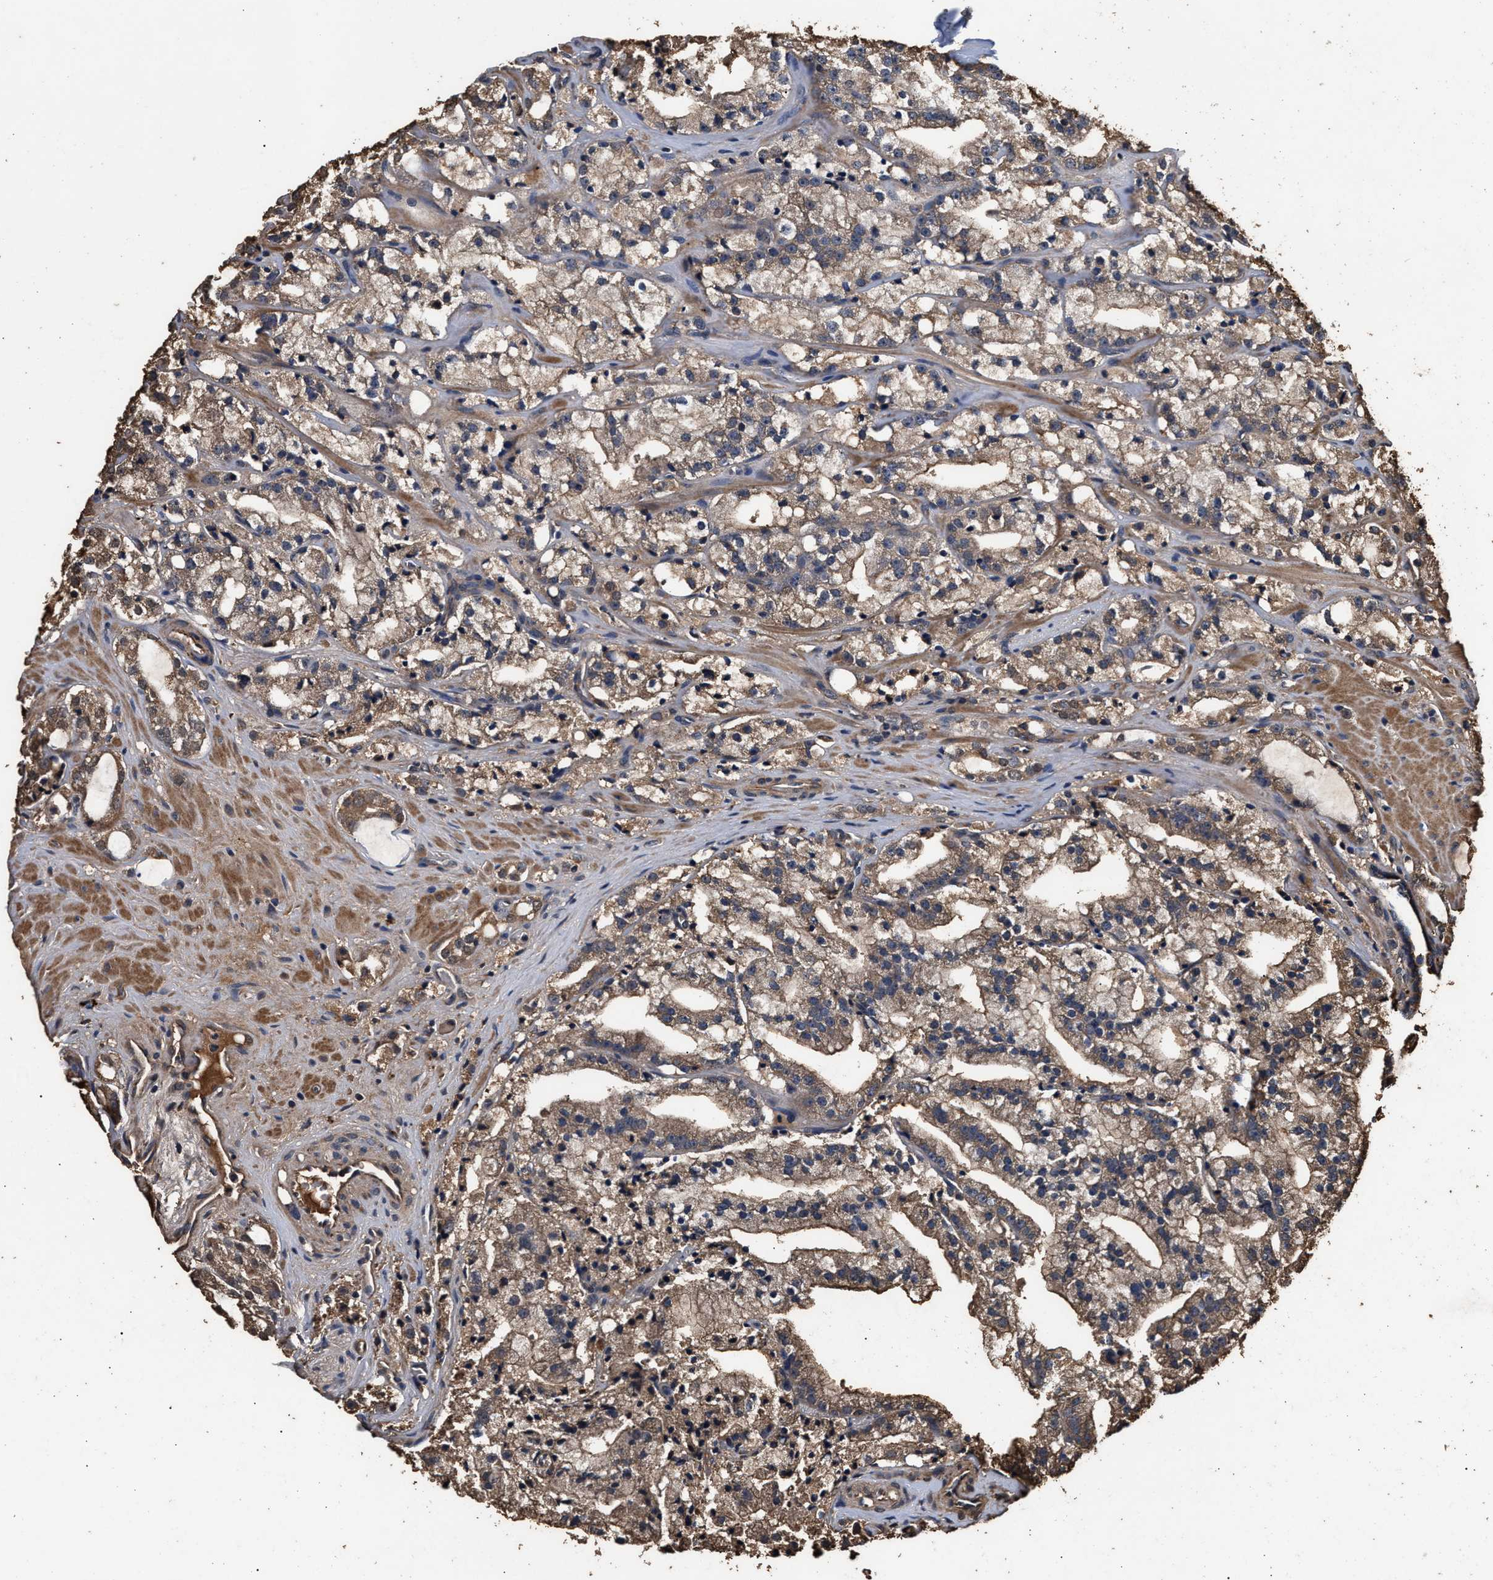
{"staining": {"intensity": "moderate", "quantity": ">75%", "location": "cytoplasmic/membranous"}, "tissue": "prostate cancer", "cell_type": "Tumor cells", "image_type": "cancer", "snomed": [{"axis": "morphology", "description": "Adenocarcinoma, High grade"}, {"axis": "topography", "description": "Prostate"}], "caption": "The immunohistochemical stain shows moderate cytoplasmic/membranous expression in tumor cells of prostate cancer tissue.", "gene": "KYAT1", "patient": {"sex": "male", "age": 64}}